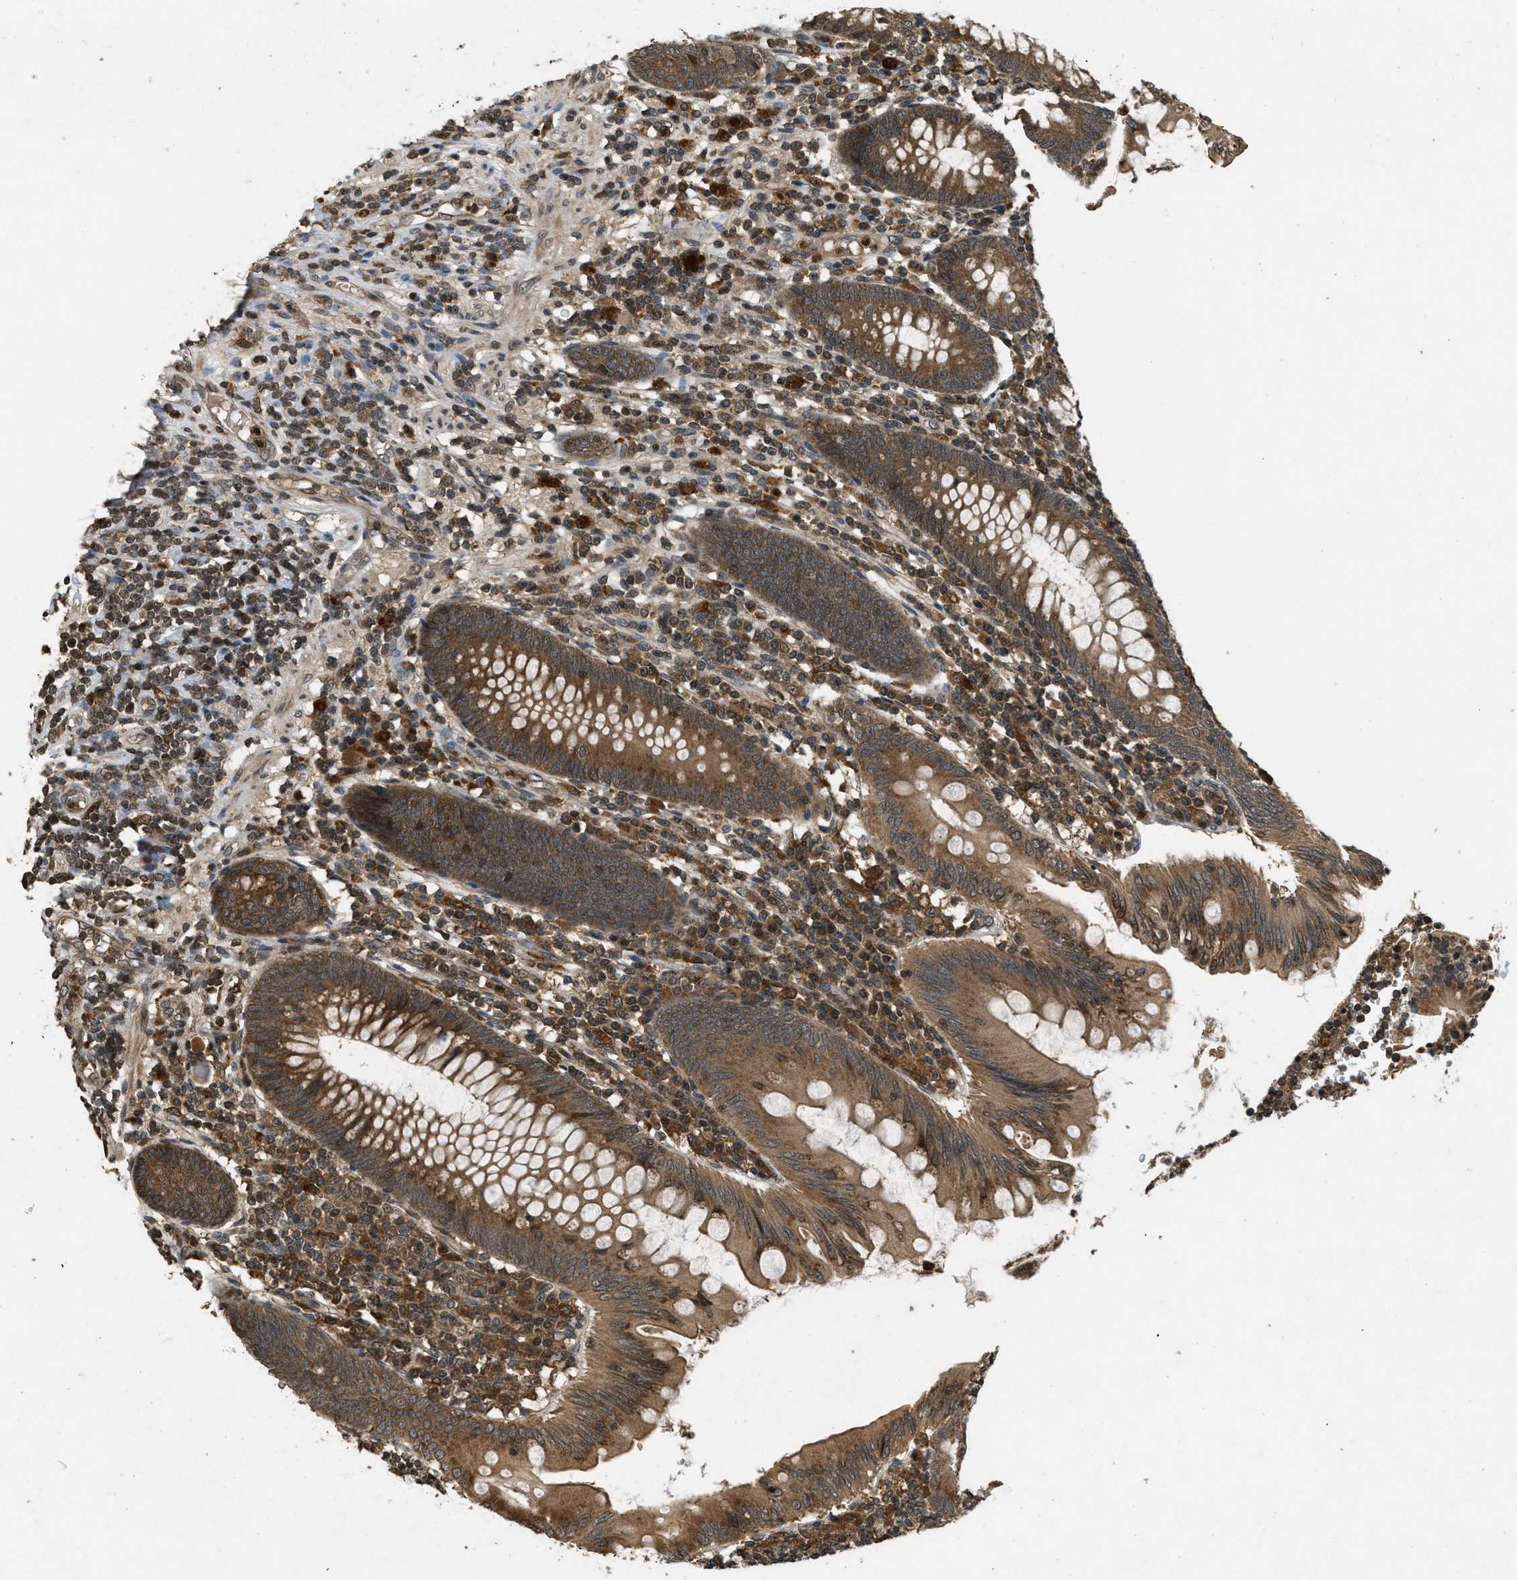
{"staining": {"intensity": "moderate", "quantity": ">75%", "location": "cytoplasmic/membranous"}, "tissue": "appendix", "cell_type": "Glandular cells", "image_type": "normal", "snomed": [{"axis": "morphology", "description": "Normal tissue, NOS"}, {"axis": "morphology", "description": "Inflammation, NOS"}, {"axis": "topography", "description": "Appendix"}], "caption": "IHC image of benign appendix: human appendix stained using IHC reveals medium levels of moderate protein expression localized specifically in the cytoplasmic/membranous of glandular cells, appearing as a cytoplasmic/membranous brown color.", "gene": "ATG7", "patient": {"sex": "male", "age": 46}}